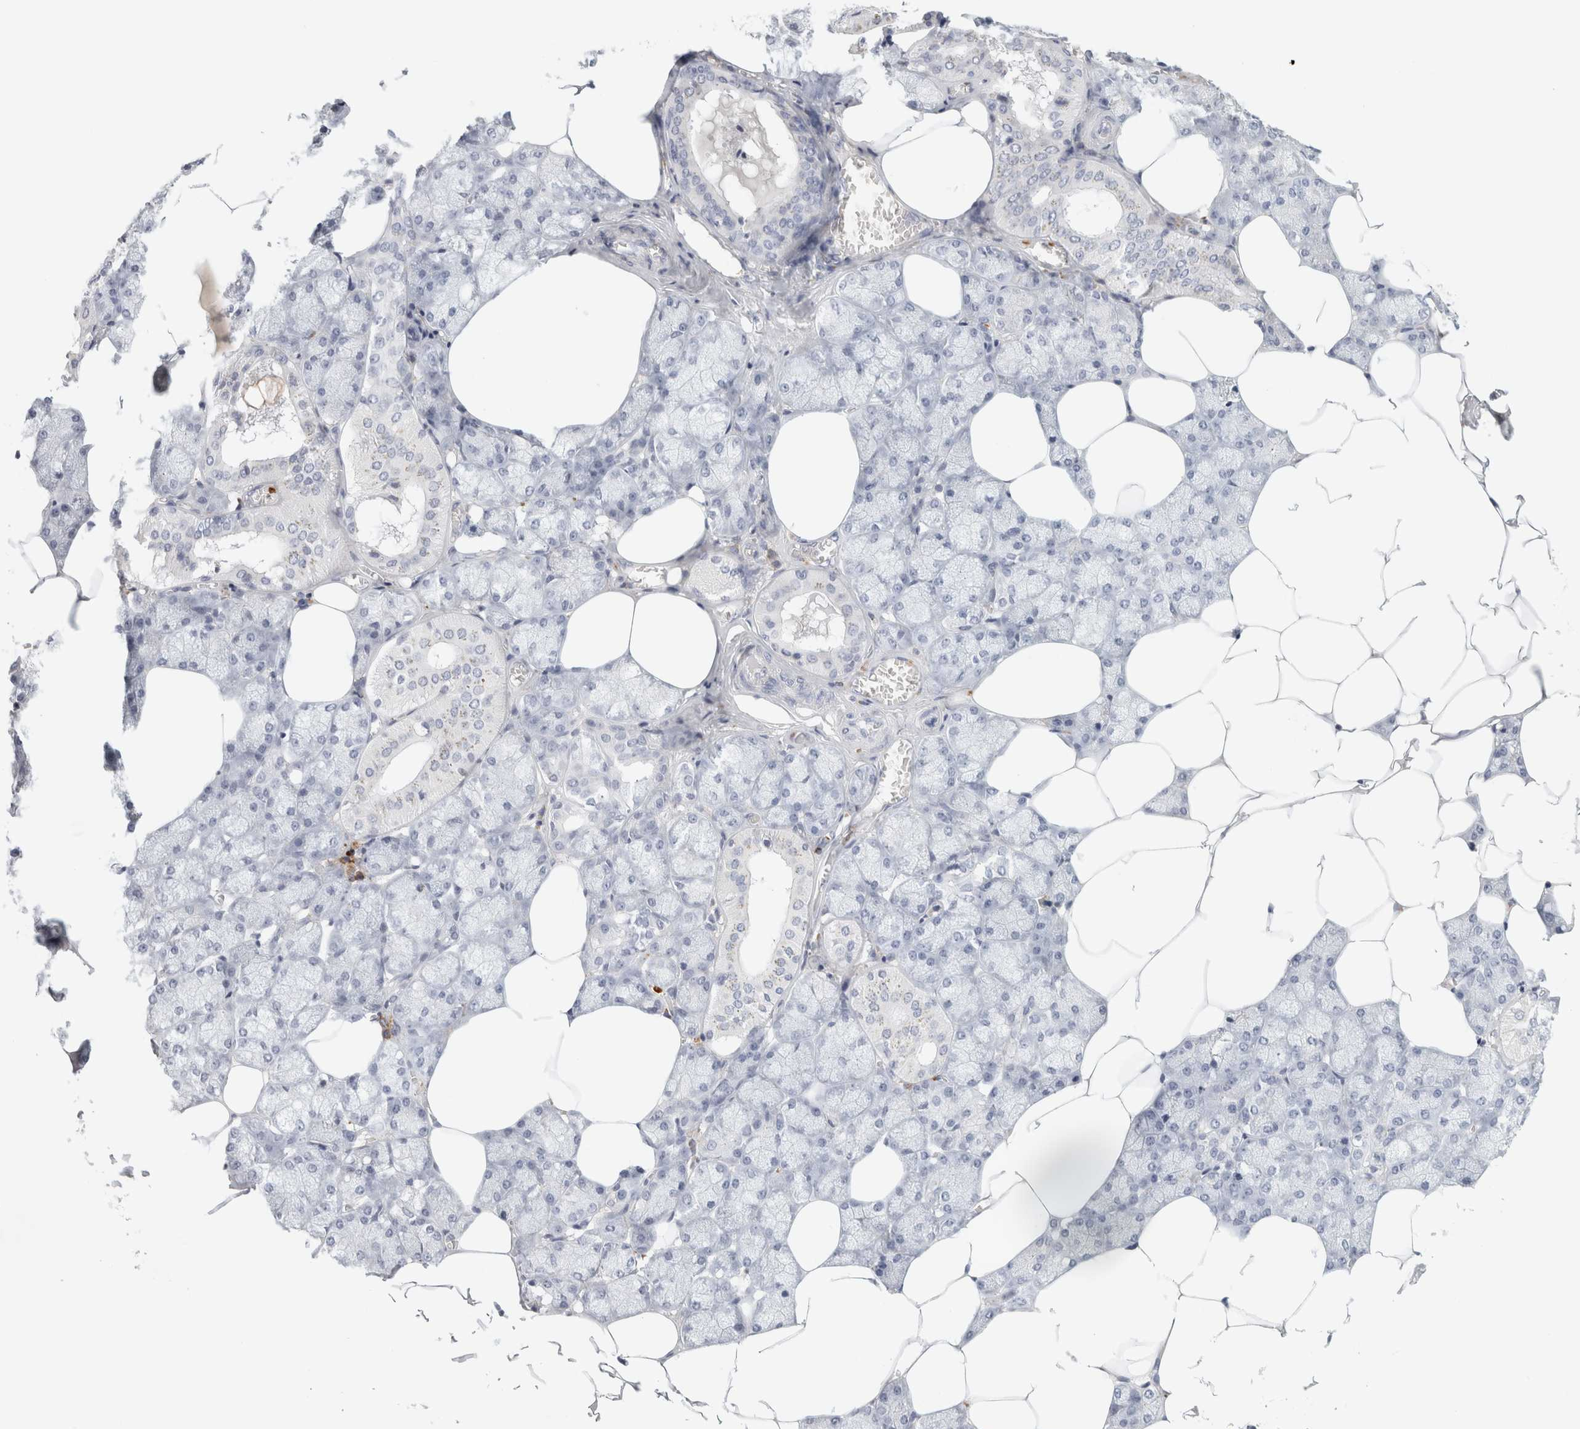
{"staining": {"intensity": "negative", "quantity": "none", "location": "none"}, "tissue": "salivary gland", "cell_type": "Glandular cells", "image_type": "normal", "snomed": [{"axis": "morphology", "description": "Normal tissue, NOS"}, {"axis": "topography", "description": "Salivary gland"}], "caption": "This image is of unremarkable salivary gland stained with immunohistochemistry (IHC) to label a protein in brown with the nuclei are counter-stained blue. There is no positivity in glandular cells.", "gene": "FGL2", "patient": {"sex": "male", "age": 62}}